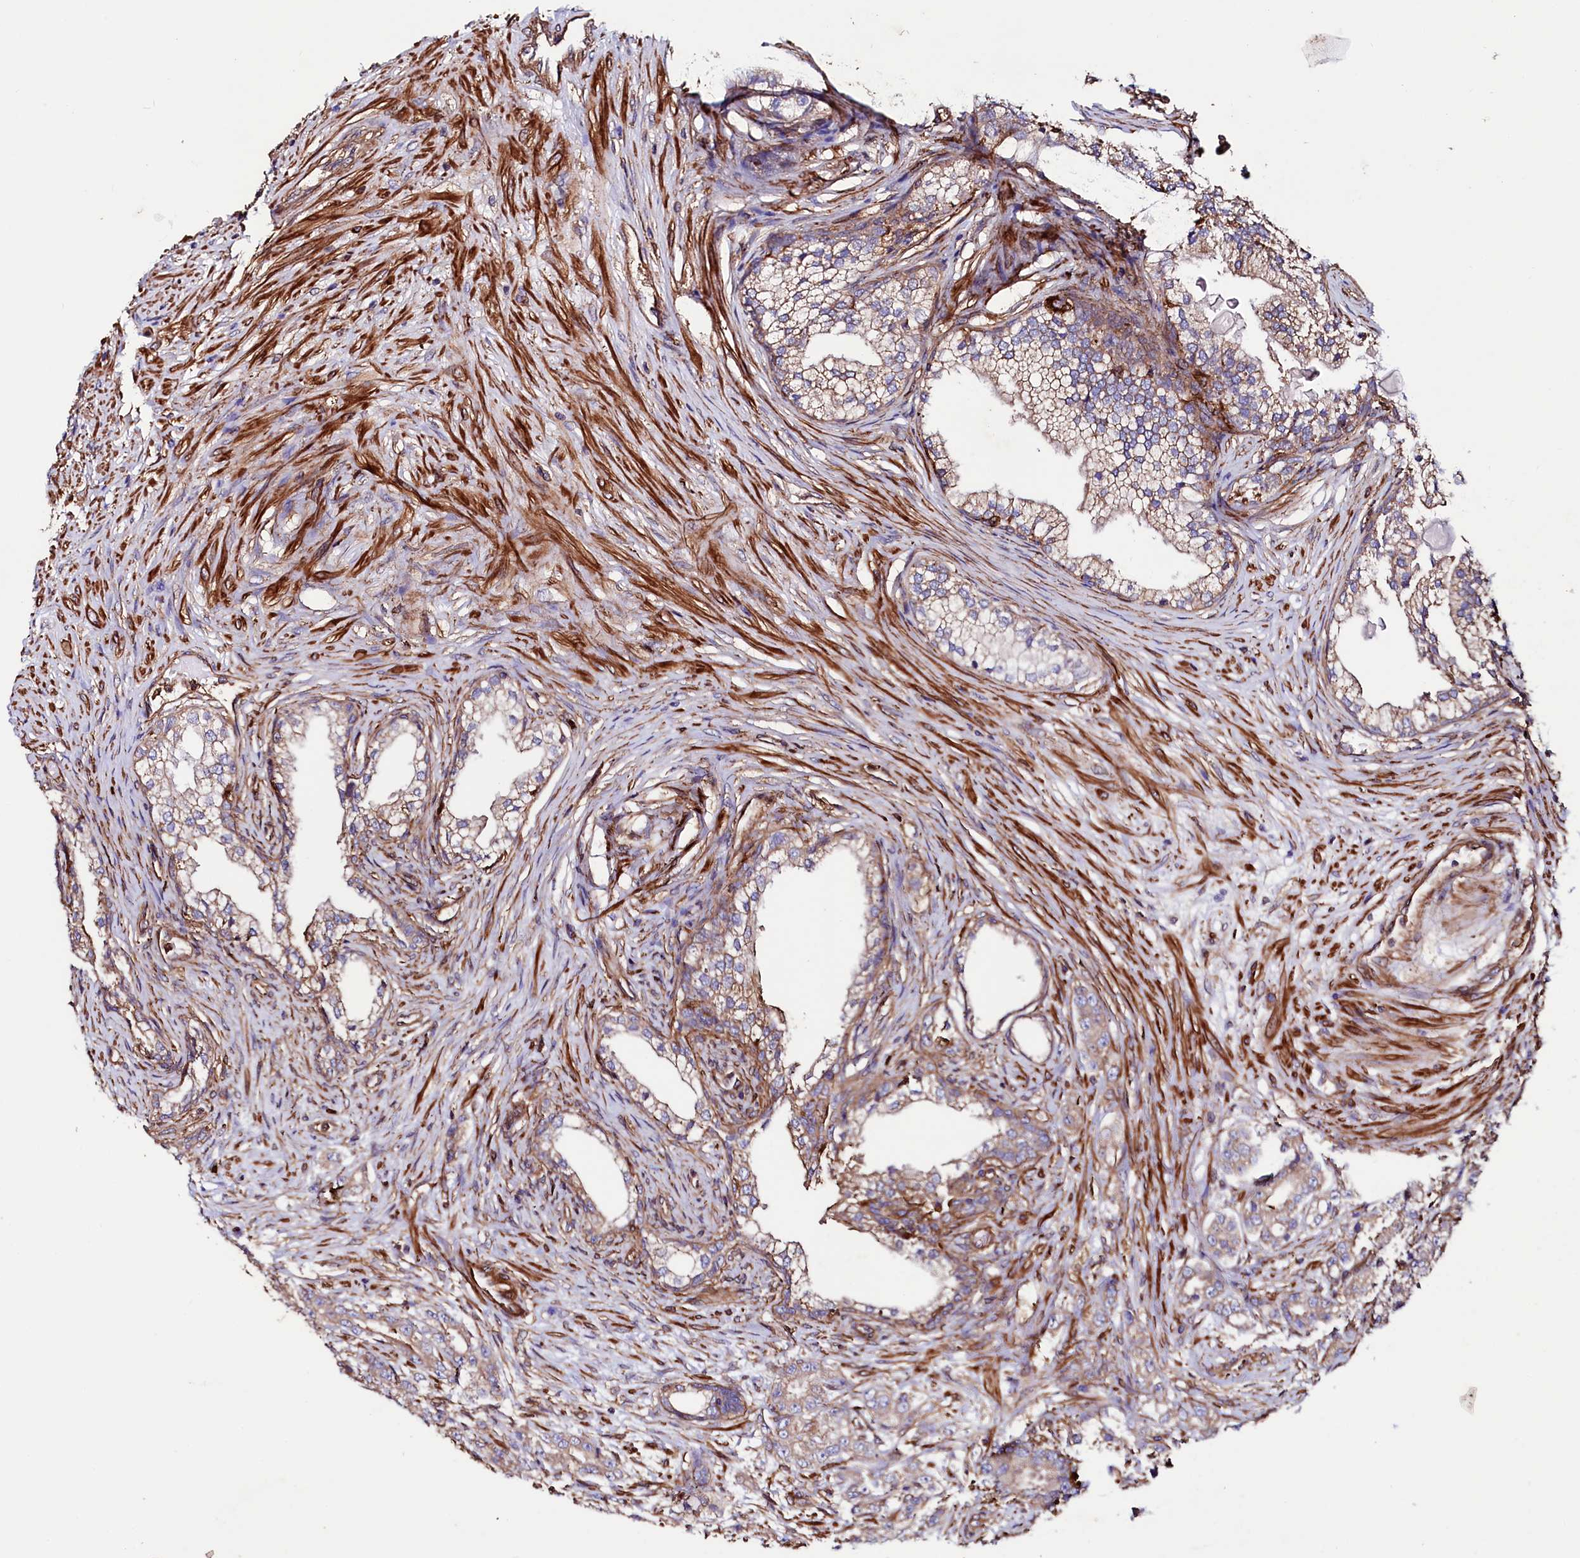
{"staining": {"intensity": "moderate", "quantity": ">75%", "location": "cytoplasmic/membranous"}, "tissue": "prostate cancer", "cell_type": "Tumor cells", "image_type": "cancer", "snomed": [{"axis": "morphology", "description": "Adenocarcinoma, High grade"}, {"axis": "topography", "description": "Prostate"}], "caption": "About >75% of tumor cells in human prostate cancer (high-grade adenocarcinoma) display moderate cytoplasmic/membranous protein expression as visualized by brown immunohistochemical staining.", "gene": "STAMBPL1", "patient": {"sex": "male", "age": 69}}